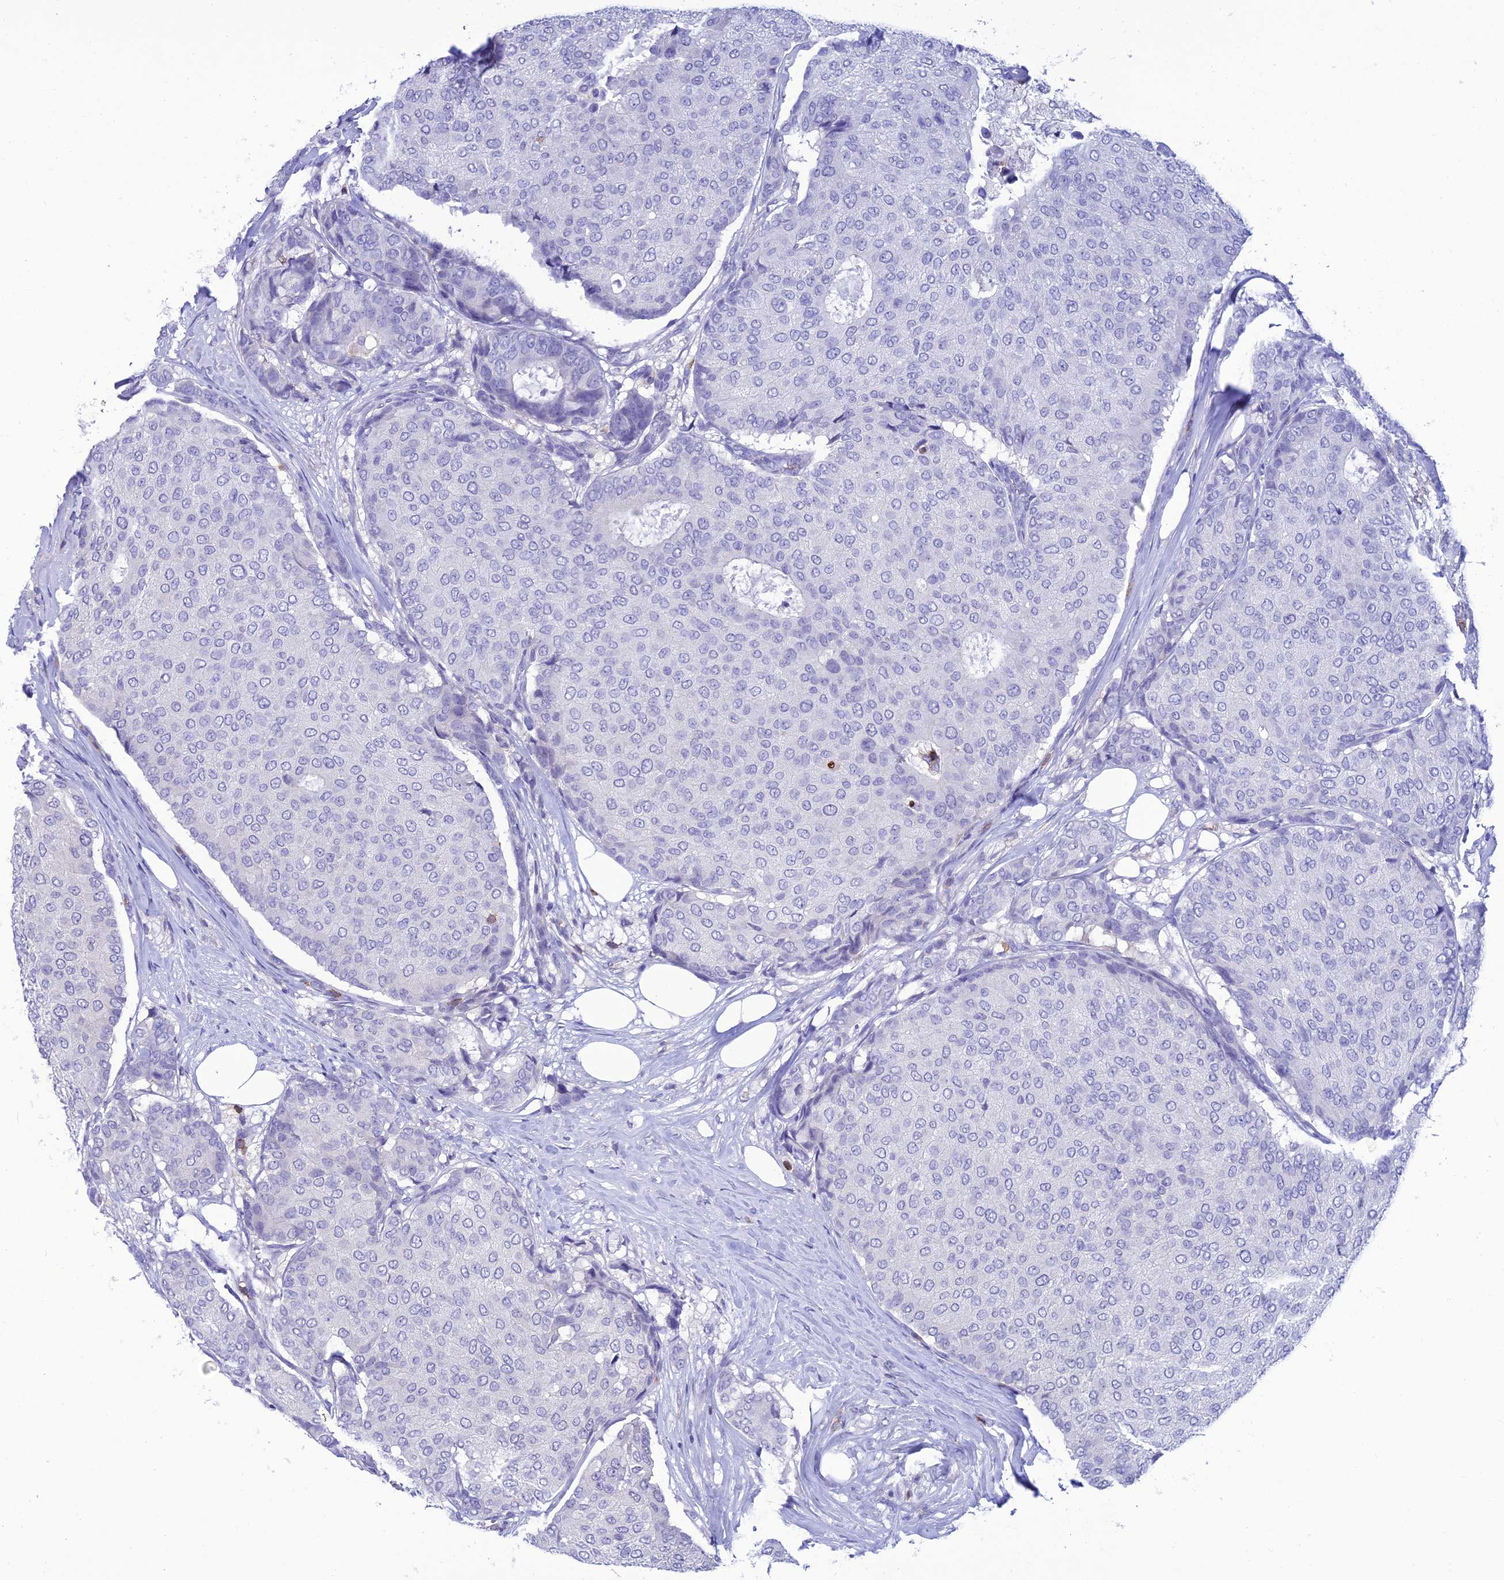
{"staining": {"intensity": "negative", "quantity": "none", "location": "none"}, "tissue": "breast cancer", "cell_type": "Tumor cells", "image_type": "cancer", "snomed": [{"axis": "morphology", "description": "Duct carcinoma"}, {"axis": "topography", "description": "Breast"}], "caption": "This is a histopathology image of IHC staining of breast cancer, which shows no positivity in tumor cells.", "gene": "FAM76A", "patient": {"sex": "female", "age": 75}}